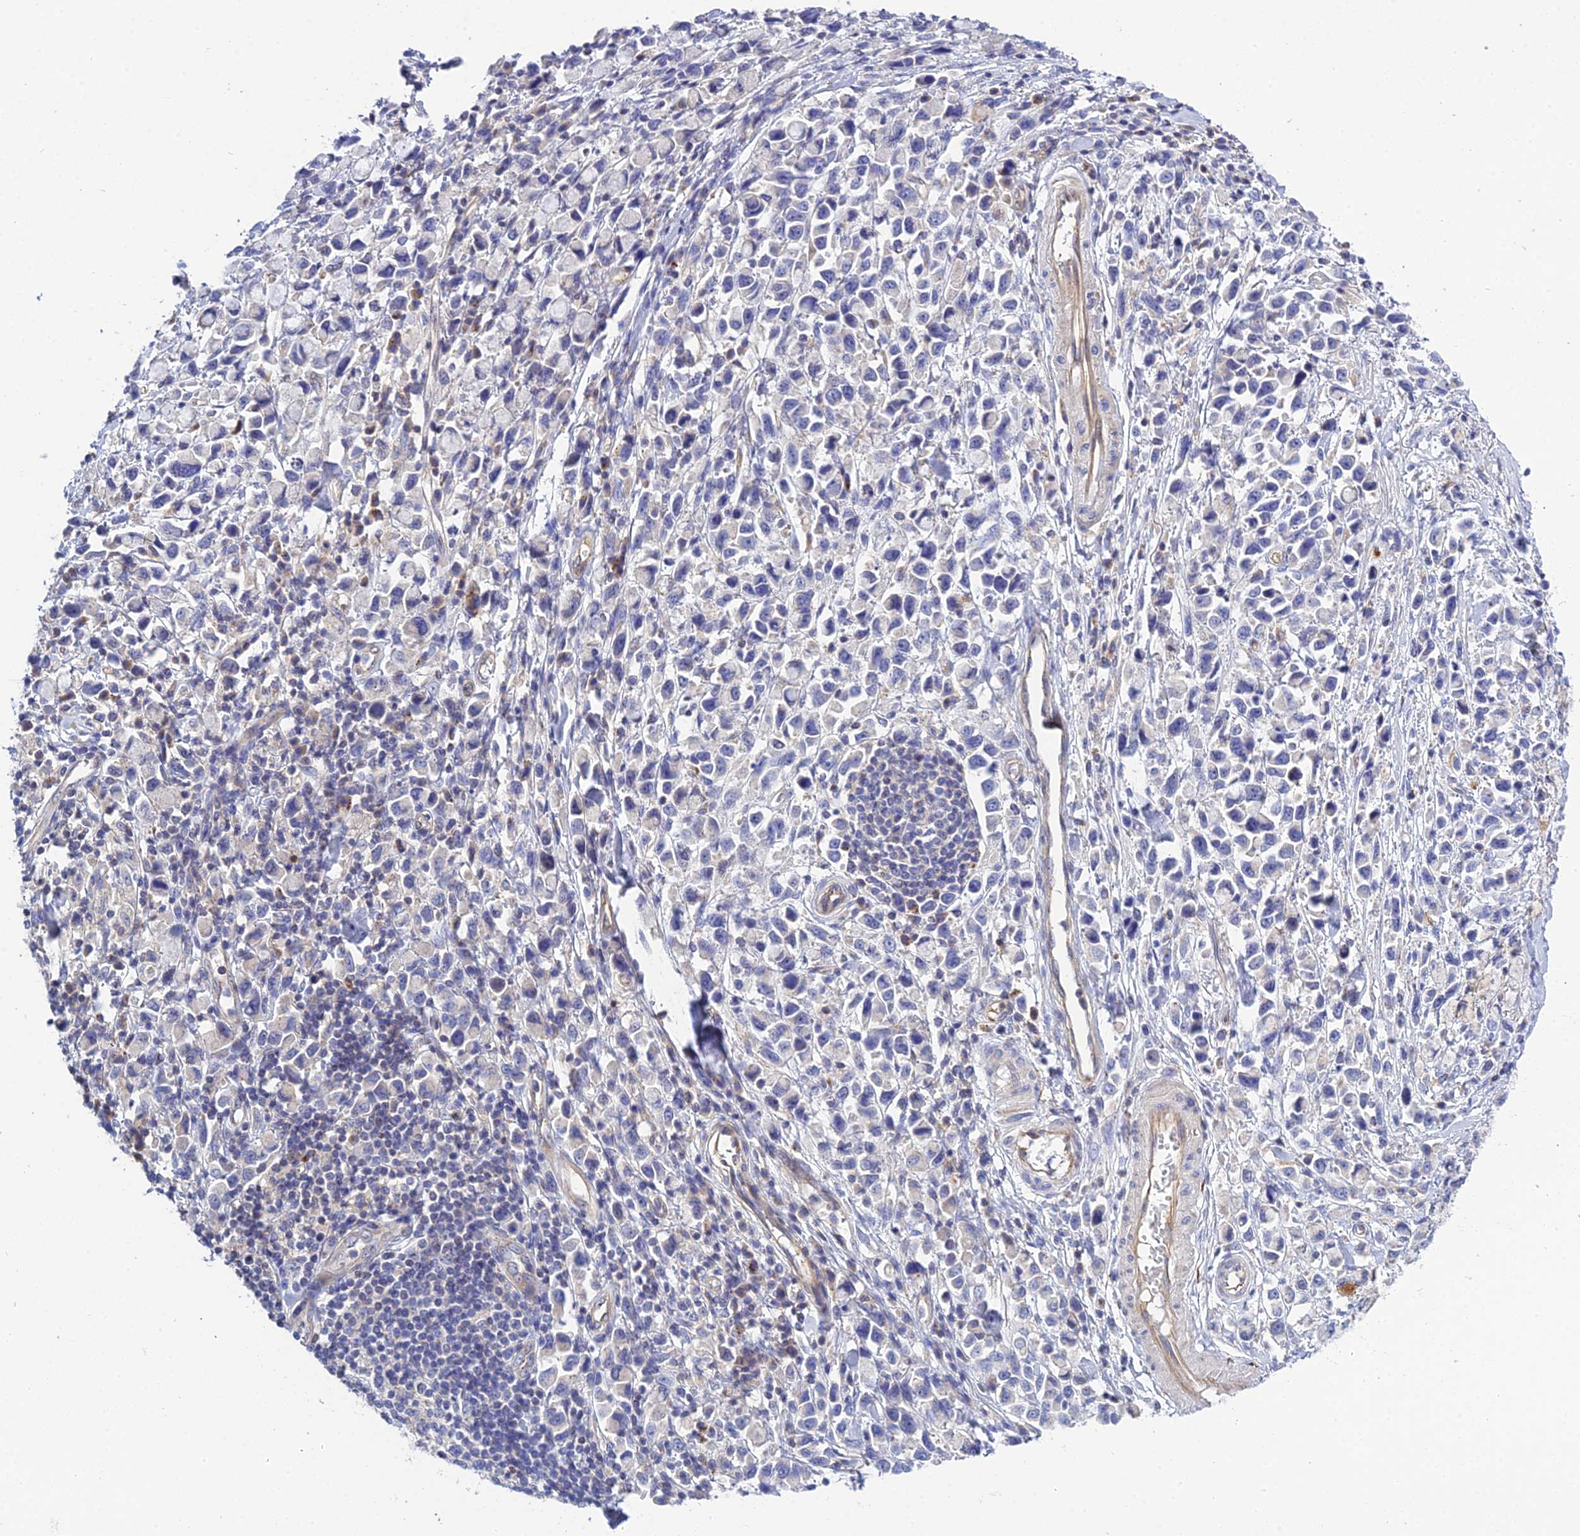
{"staining": {"intensity": "negative", "quantity": "none", "location": "none"}, "tissue": "stomach cancer", "cell_type": "Tumor cells", "image_type": "cancer", "snomed": [{"axis": "morphology", "description": "Adenocarcinoma, NOS"}, {"axis": "topography", "description": "Stomach"}], "caption": "A micrograph of adenocarcinoma (stomach) stained for a protein demonstrates no brown staining in tumor cells.", "gene": "APOBEC3H", "patient": {"sex": "female", "age": 81}}